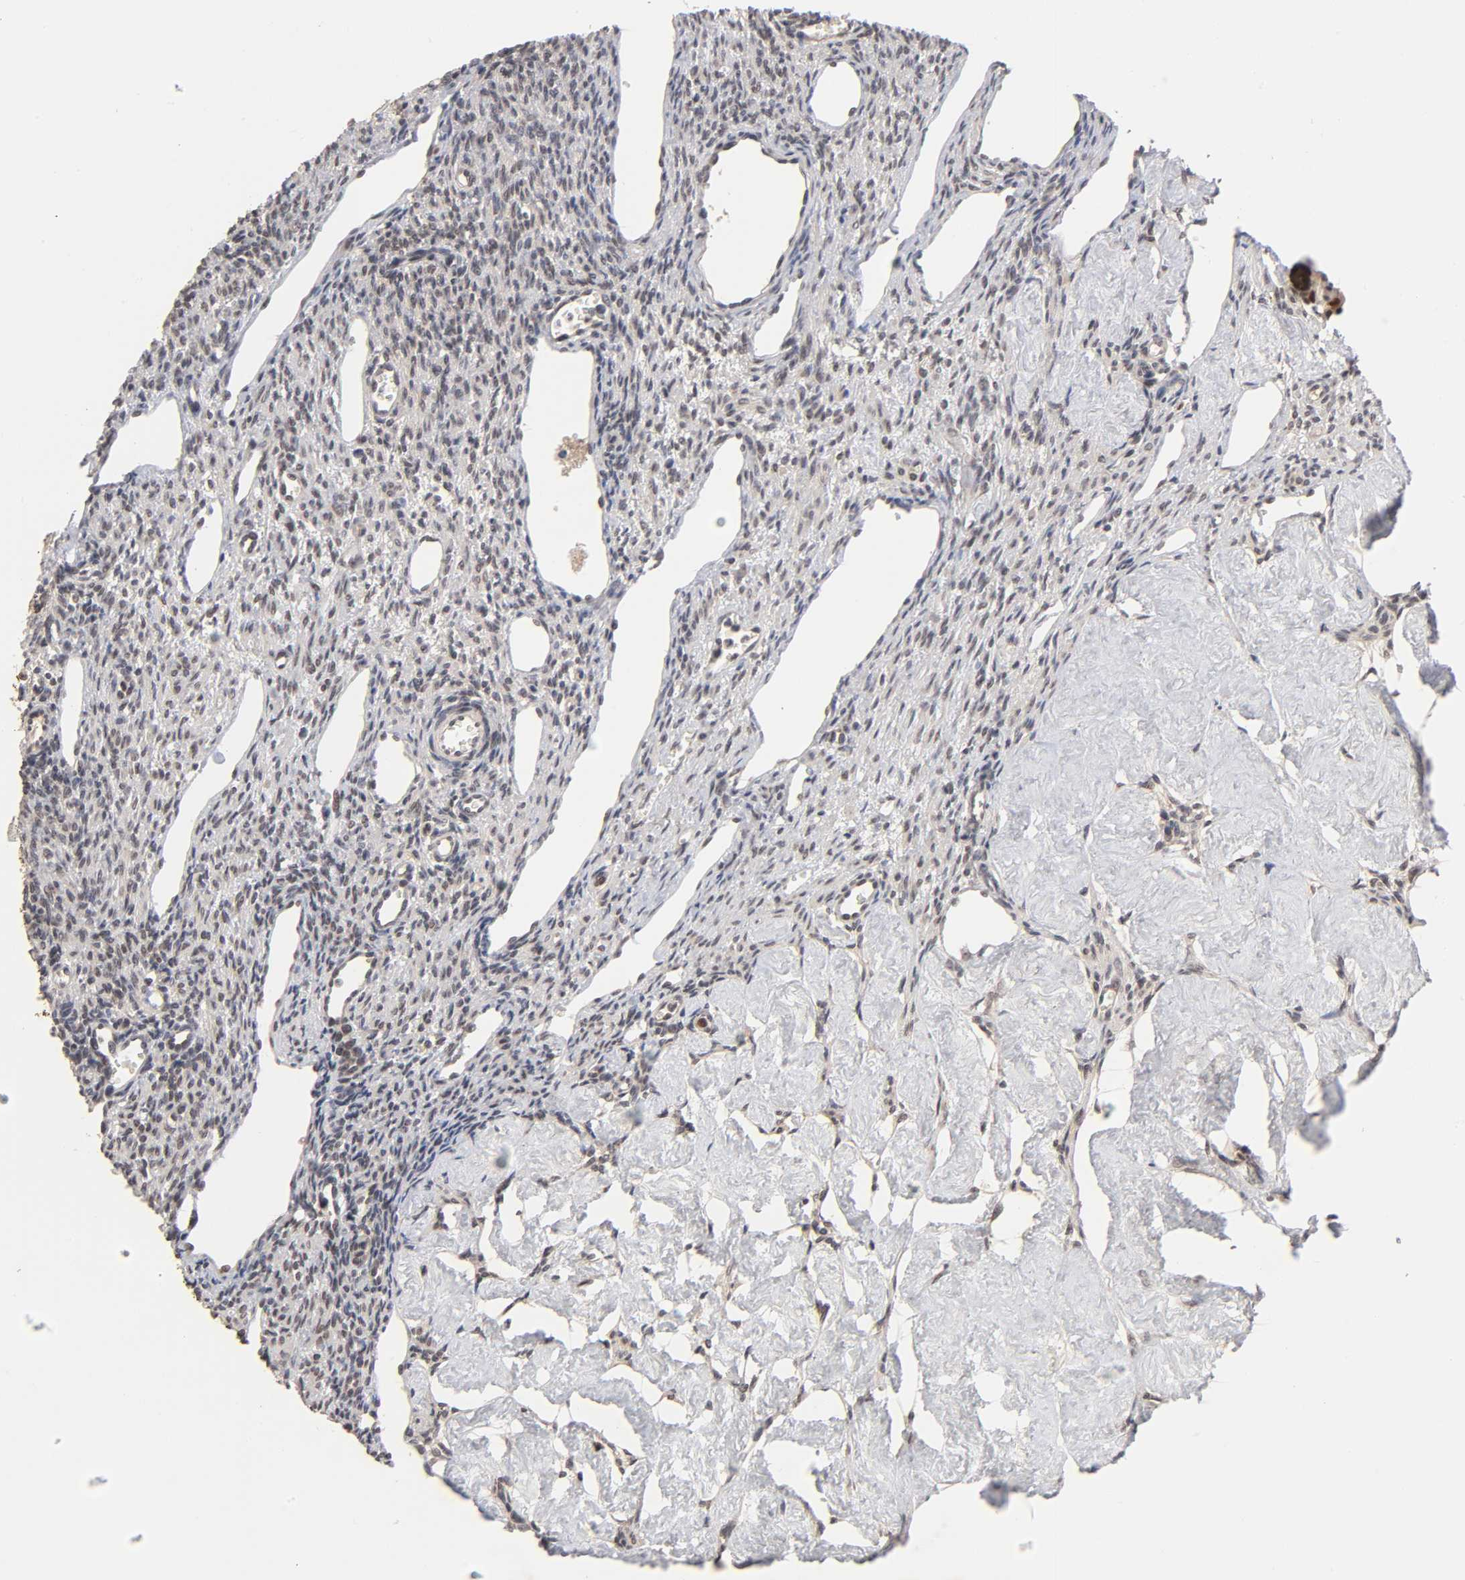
{"staining": {"intensity": "weak", "quantity": "25%-75%", "location": "nuclear"}, "tissue": "ovary", "cell_type": "Ovarian stroma cells", "image_type": "normal", "snomed": [{"axis": "morphology", "description": "Normal tissue, NOS"}, {"axis": "topography", "description": "Ovary"}], "caption": "Immunohistochemical staining of benign human ovary displays 25%-75% levels of weak nuclear protein staining in about 25%-75% of ovarian stroma cells. (DAB (3,3'-diaminobenzidine) = brown stain, brightfield microscopy at high magnification).", "gene": "EP300", "patient": {"sex": "female", "age": 33}}